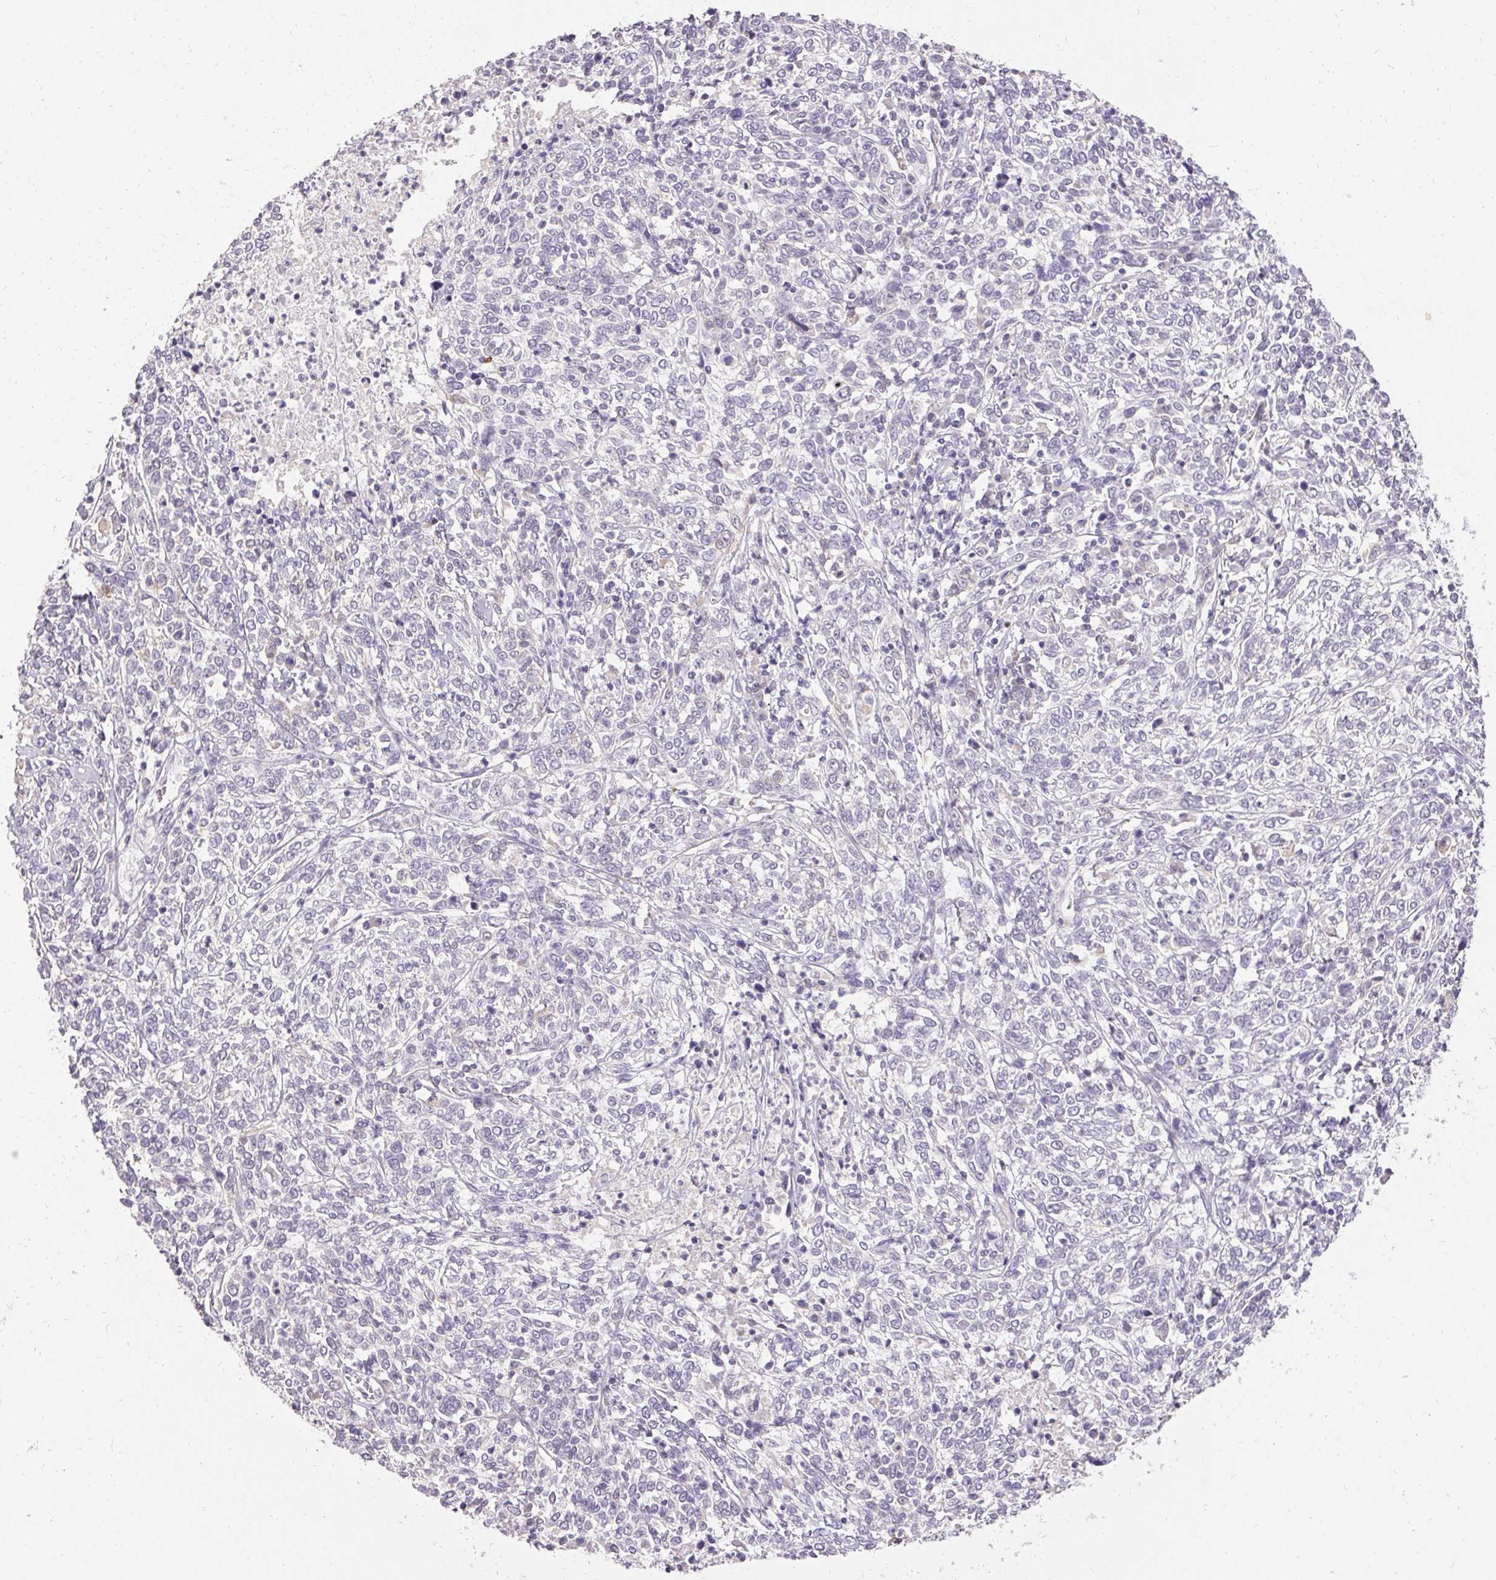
{"staining": {"intensity": "negative", "quantity": "none", "location": "none"}, "tissue": "cervical cancer", "cell_type": "Tumor cells", "image_type": "cancer", "snomed": [{"axis": "morphology", "description": "Squamous cell carcinoma, NOS"}, {"axis": "topography", "description": "Cervix"}], "caption": "Protein analysis of cervical cancer (squamous cell carcinoma) demonstrates no significant expression in tumor cells.", "gene": "HSD17B3", "patient": {"sex": "female", "age": 46}}